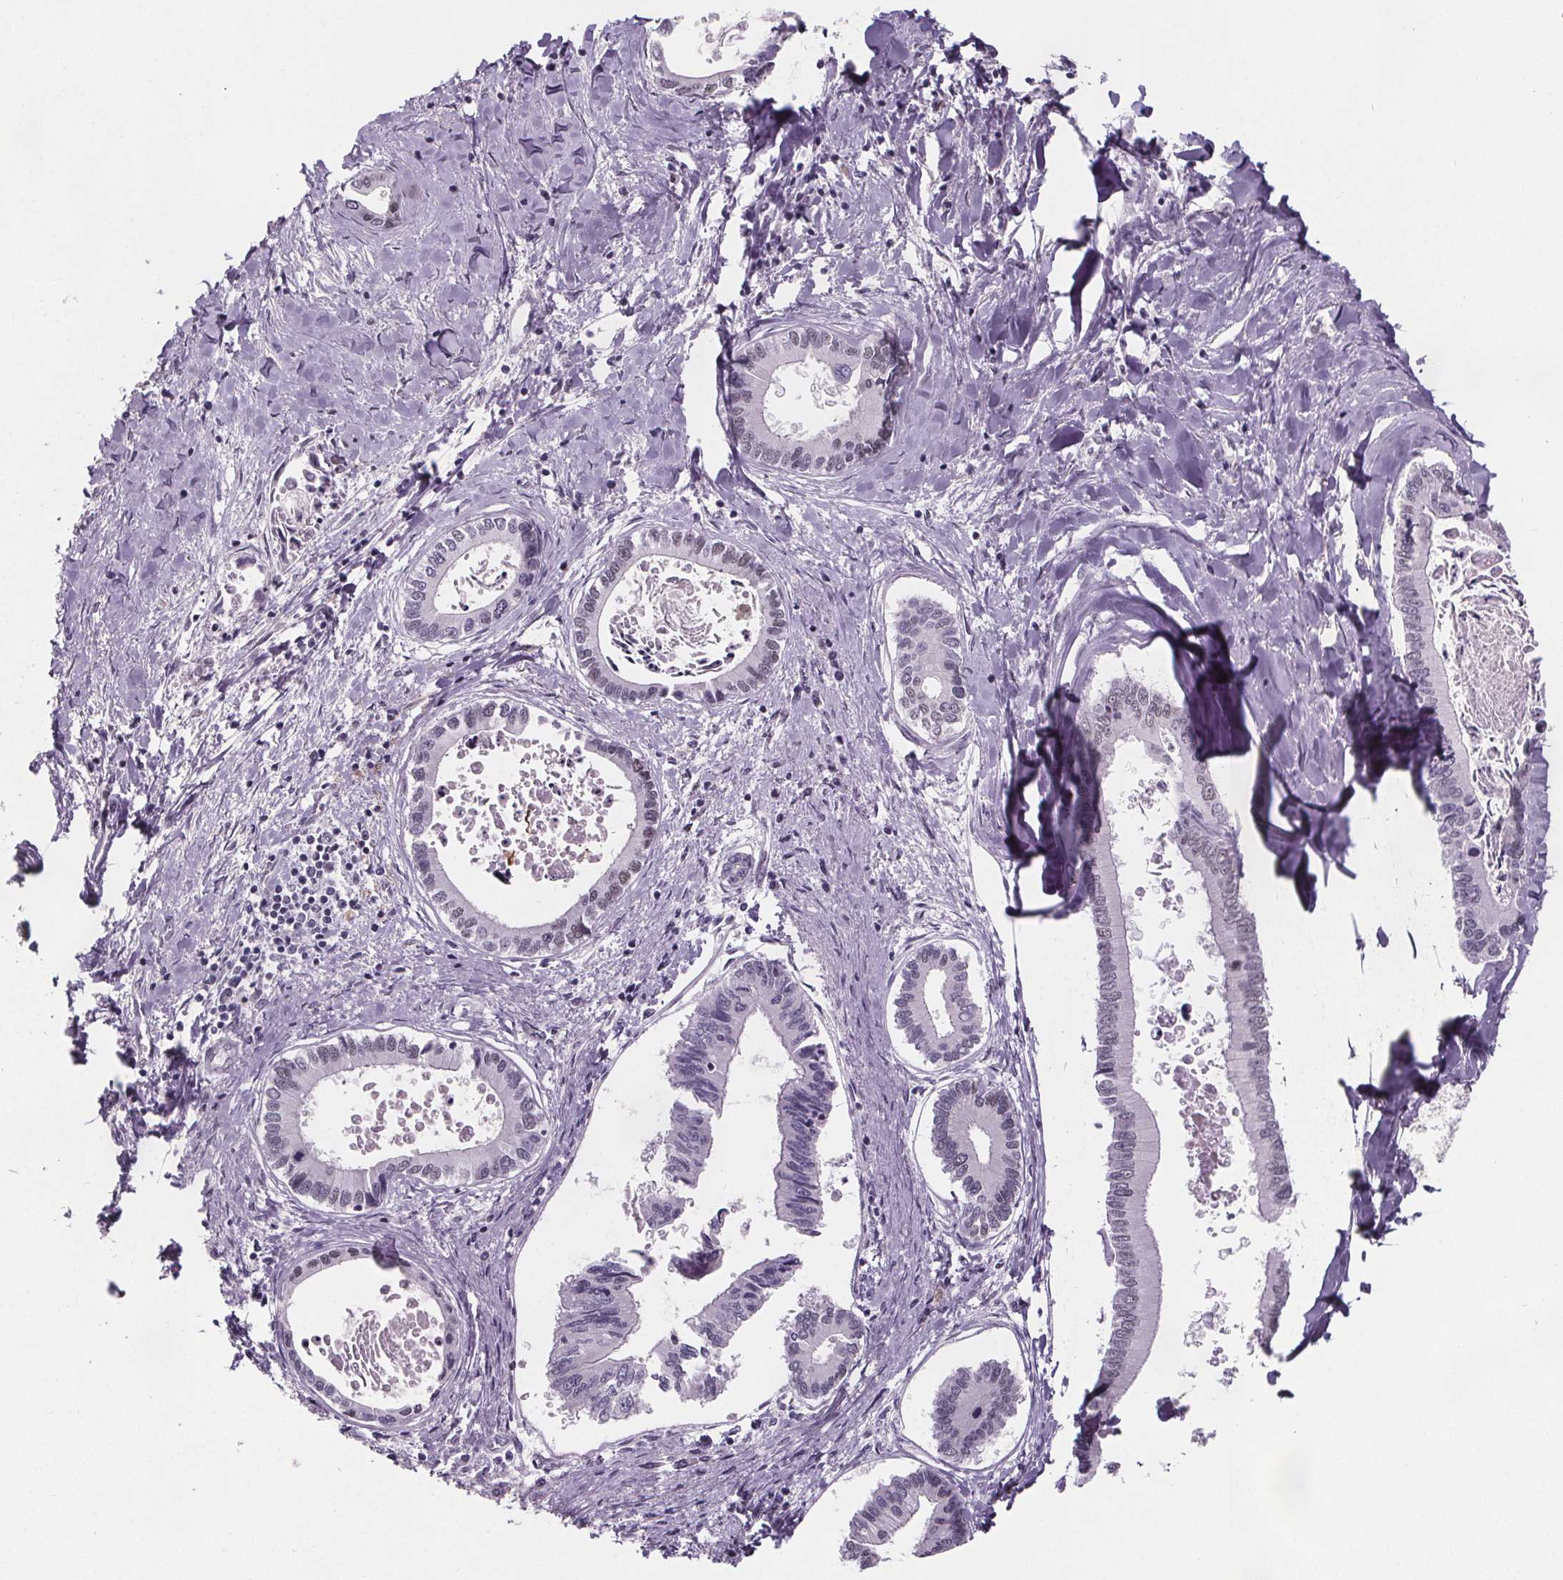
{"staining": {"intensity": "negative", "quantity": "none", "location": "none"}, "tissue": "liver cancer", "cell_type": "Tumor cells", "image_type": "cancer", "snomed": [{"axis": "morphology", "description": "Cholangiocarcinoma"}, {"axis": "topography", "description": "Liver"}], "caption": "Immunohistochemistry (IHC) histopathology image of neoplastic tissue: human liver cancer stained with DAB shows no significant protein positivity in tumor cells.", "gene": "ZNF572", "patient": {"sex": "male", "age": 66}}